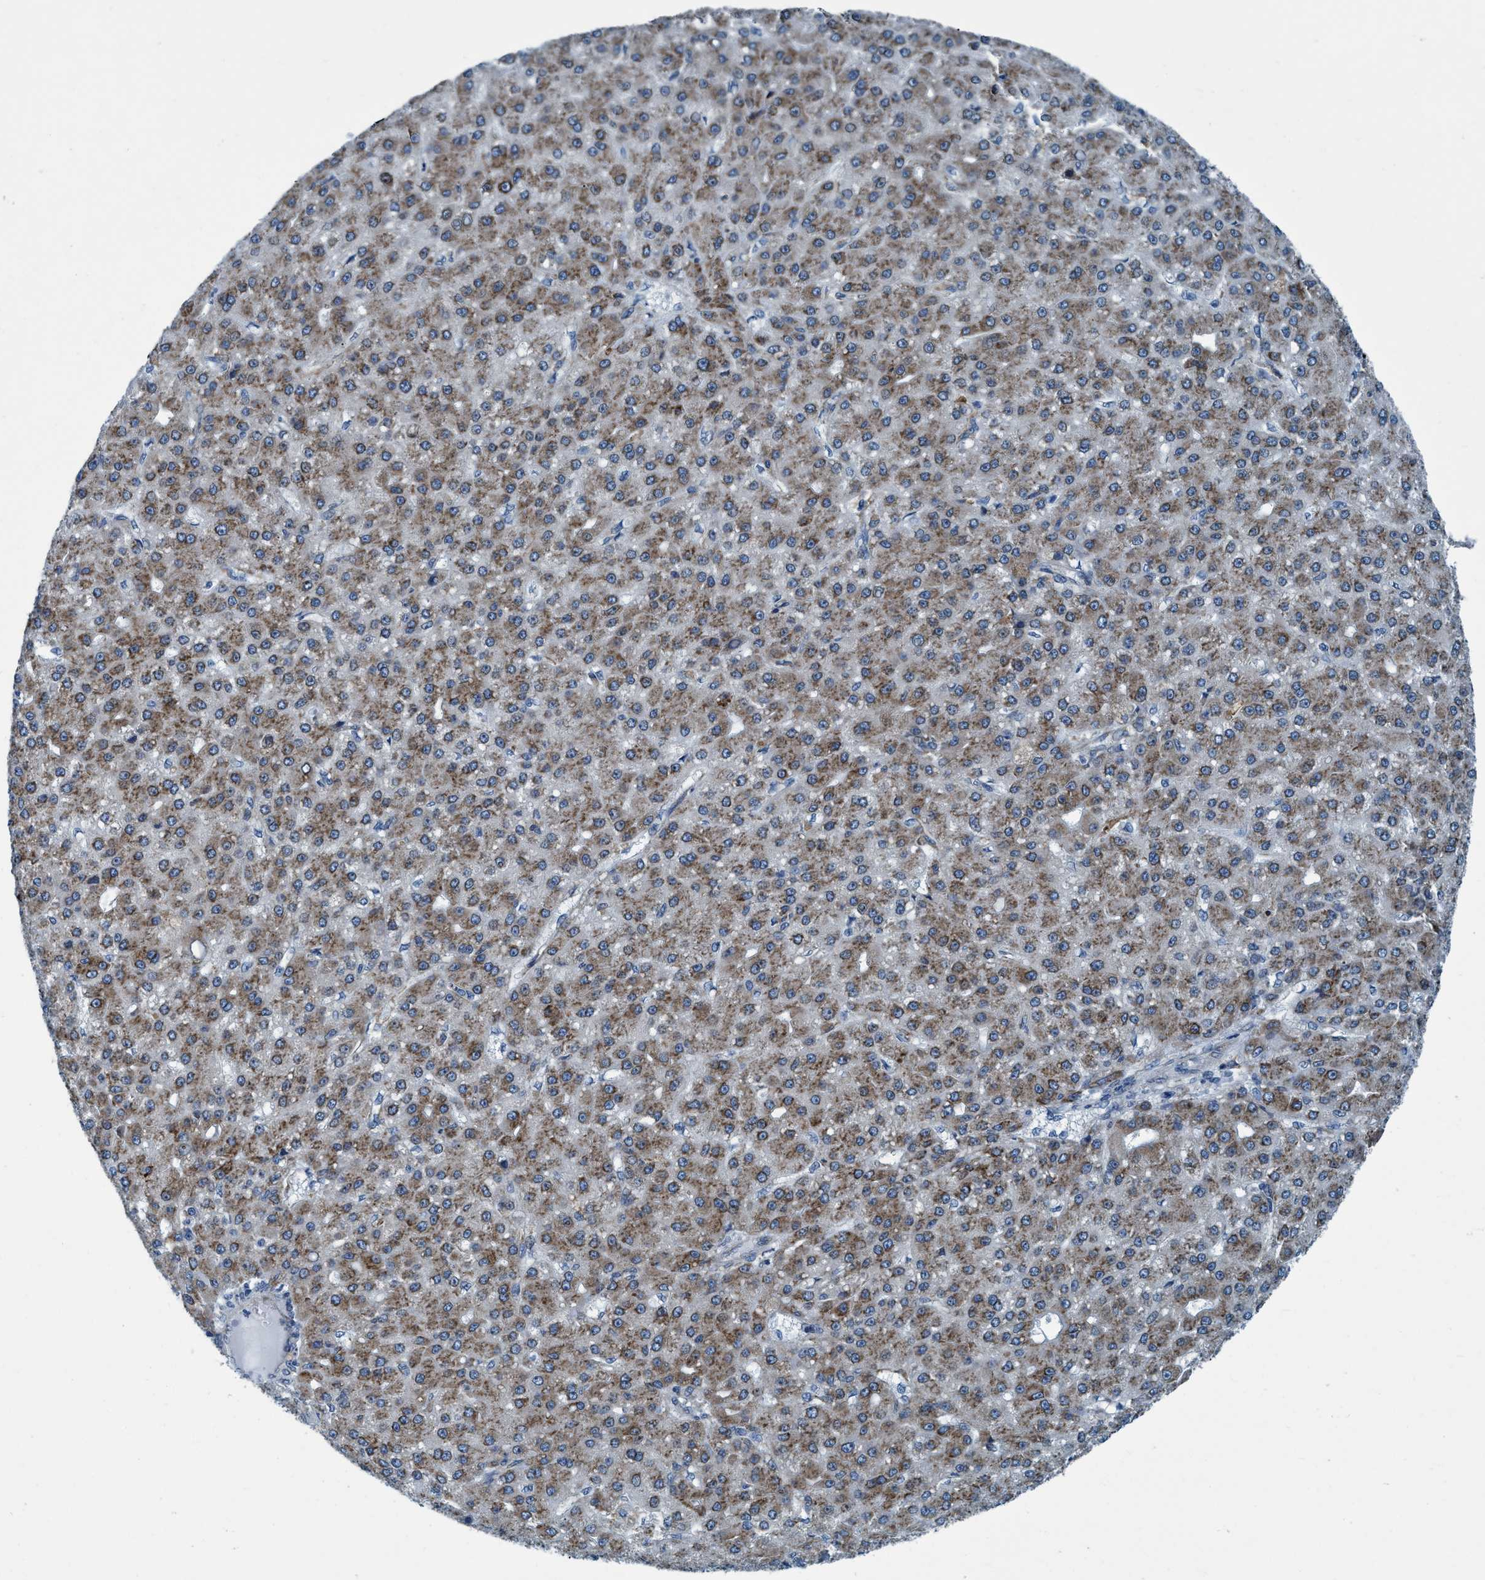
{"staining": {"intensity": "moderate", "quantity": "25%-75%", "location": "cytoplasmic/membranous"}, "tissue": "liver cancer", "cell_type": "Tumor cells", "image_type": "cancer", "snomed": [{"axis": "morphology", "description": "Carcinoma, Hepatocellular, NOS"}, {"axis": "topography", "description": "Liver"}], "caption": "Liver hepatocellular carcinoma was stained to show a protein in brown. There is medium levels of moderate cytoplasmic/membranous positivity in about 25%-75% of tumor cells.", "gene": "ARMC9", "patient": {"sex": "male", "age": 67}}